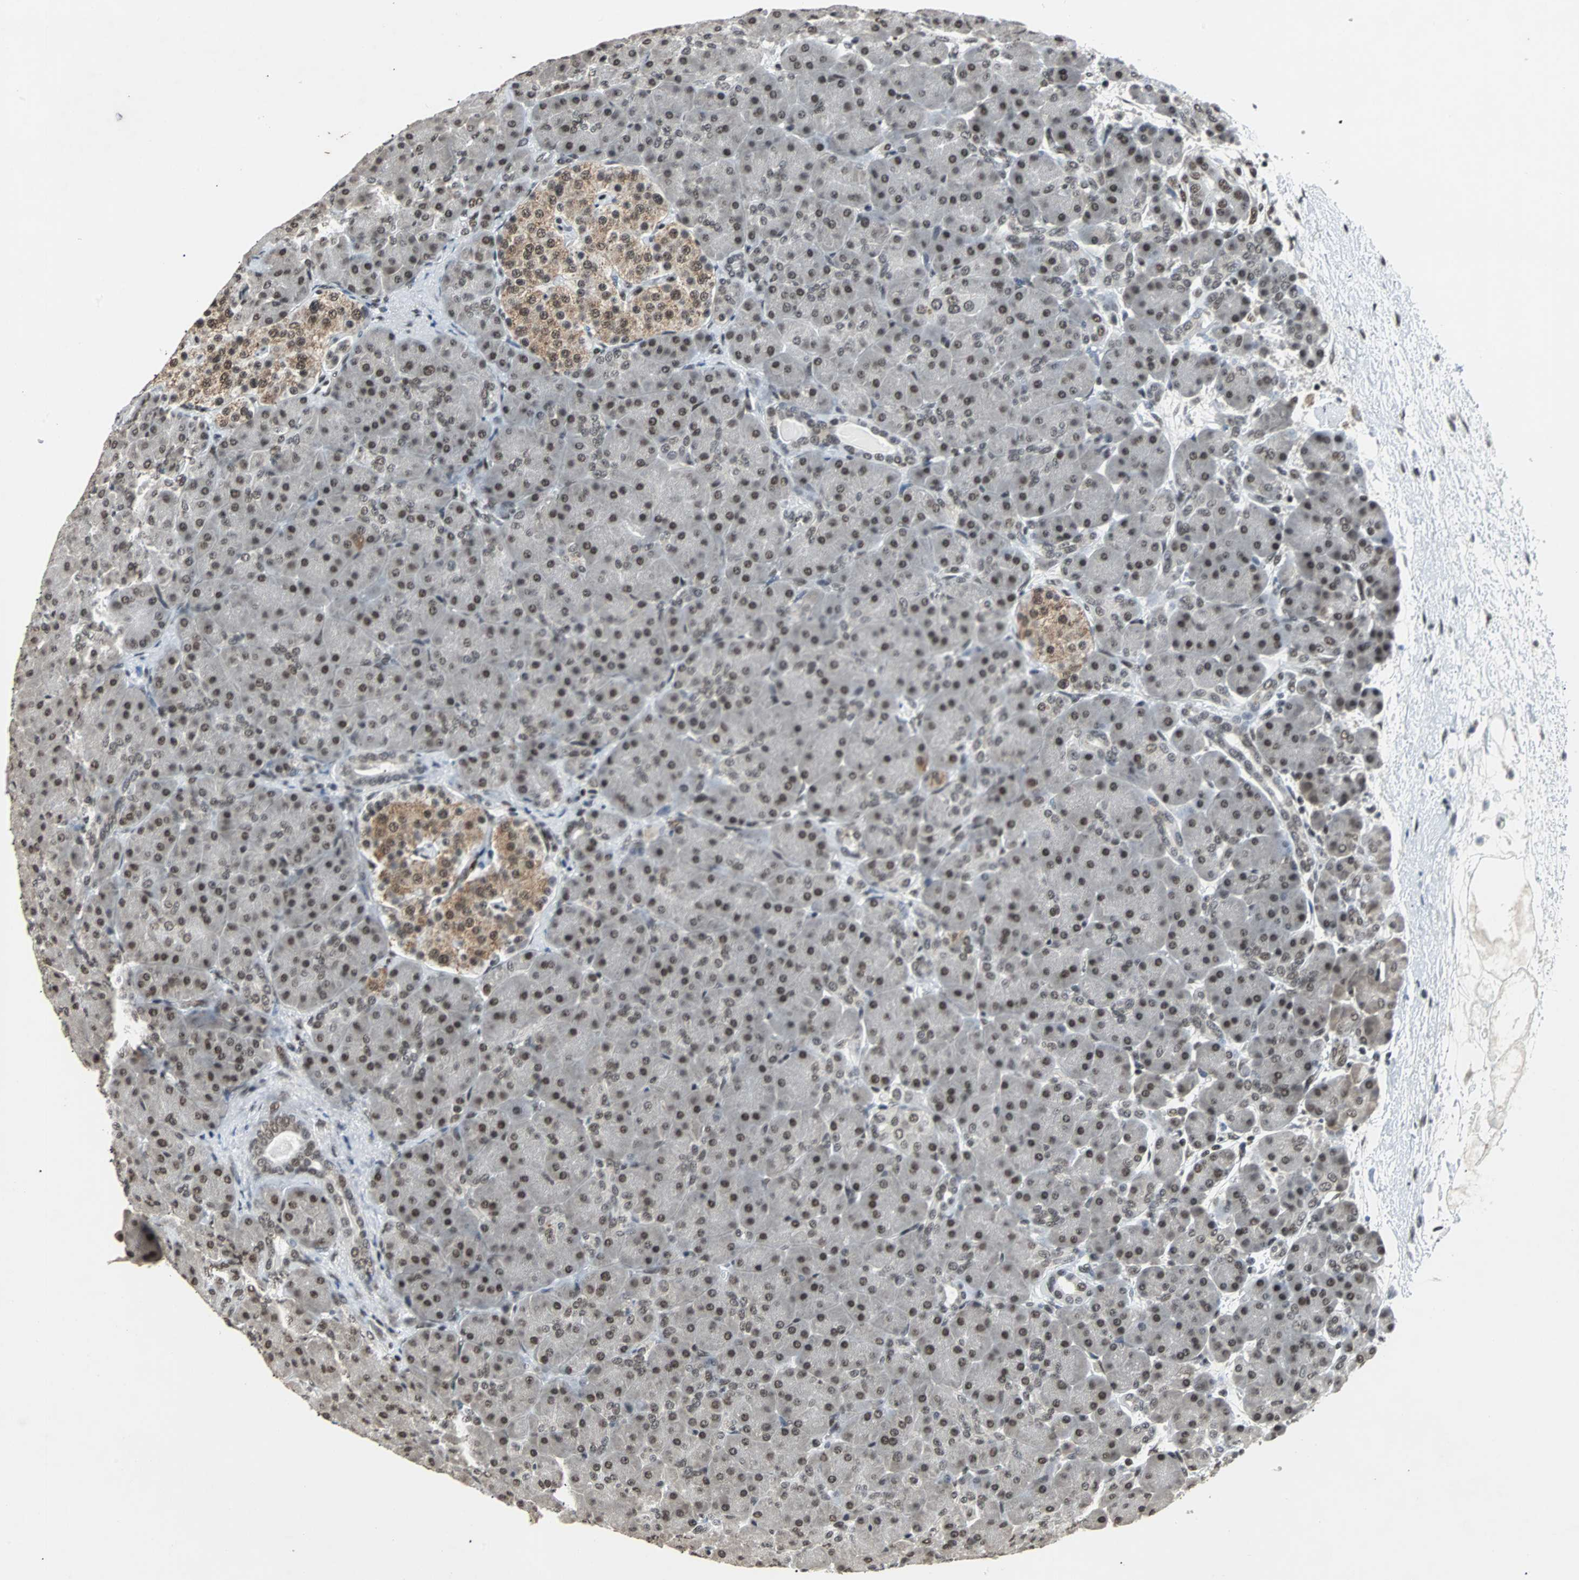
{"staining": {"intensity": "weak", "quantity": "25%-75%", "location": "nuclear"}, "tissue": "pancreas", "cell_type": "Exocrine glandular cells", "image_type": "normal", "snomed": [{"axis": "morphology", "description": "Normal tissue, NOS"}, {"axis": "topography", "description": "Pancreas"}], "caption": "Brown immunohistochemical staining in benign human pancreas reveals weak nuclear staining in about 25%-75% of exocrine glandular cells. Using DAB (3,3'-diaminobenzidine) (brown) and hematoxylin (blue) stains, captured at high magnification using brightfield microscopy.", "gene": "GATAD2A", "patient": {"sex": "male", "age": 66}}